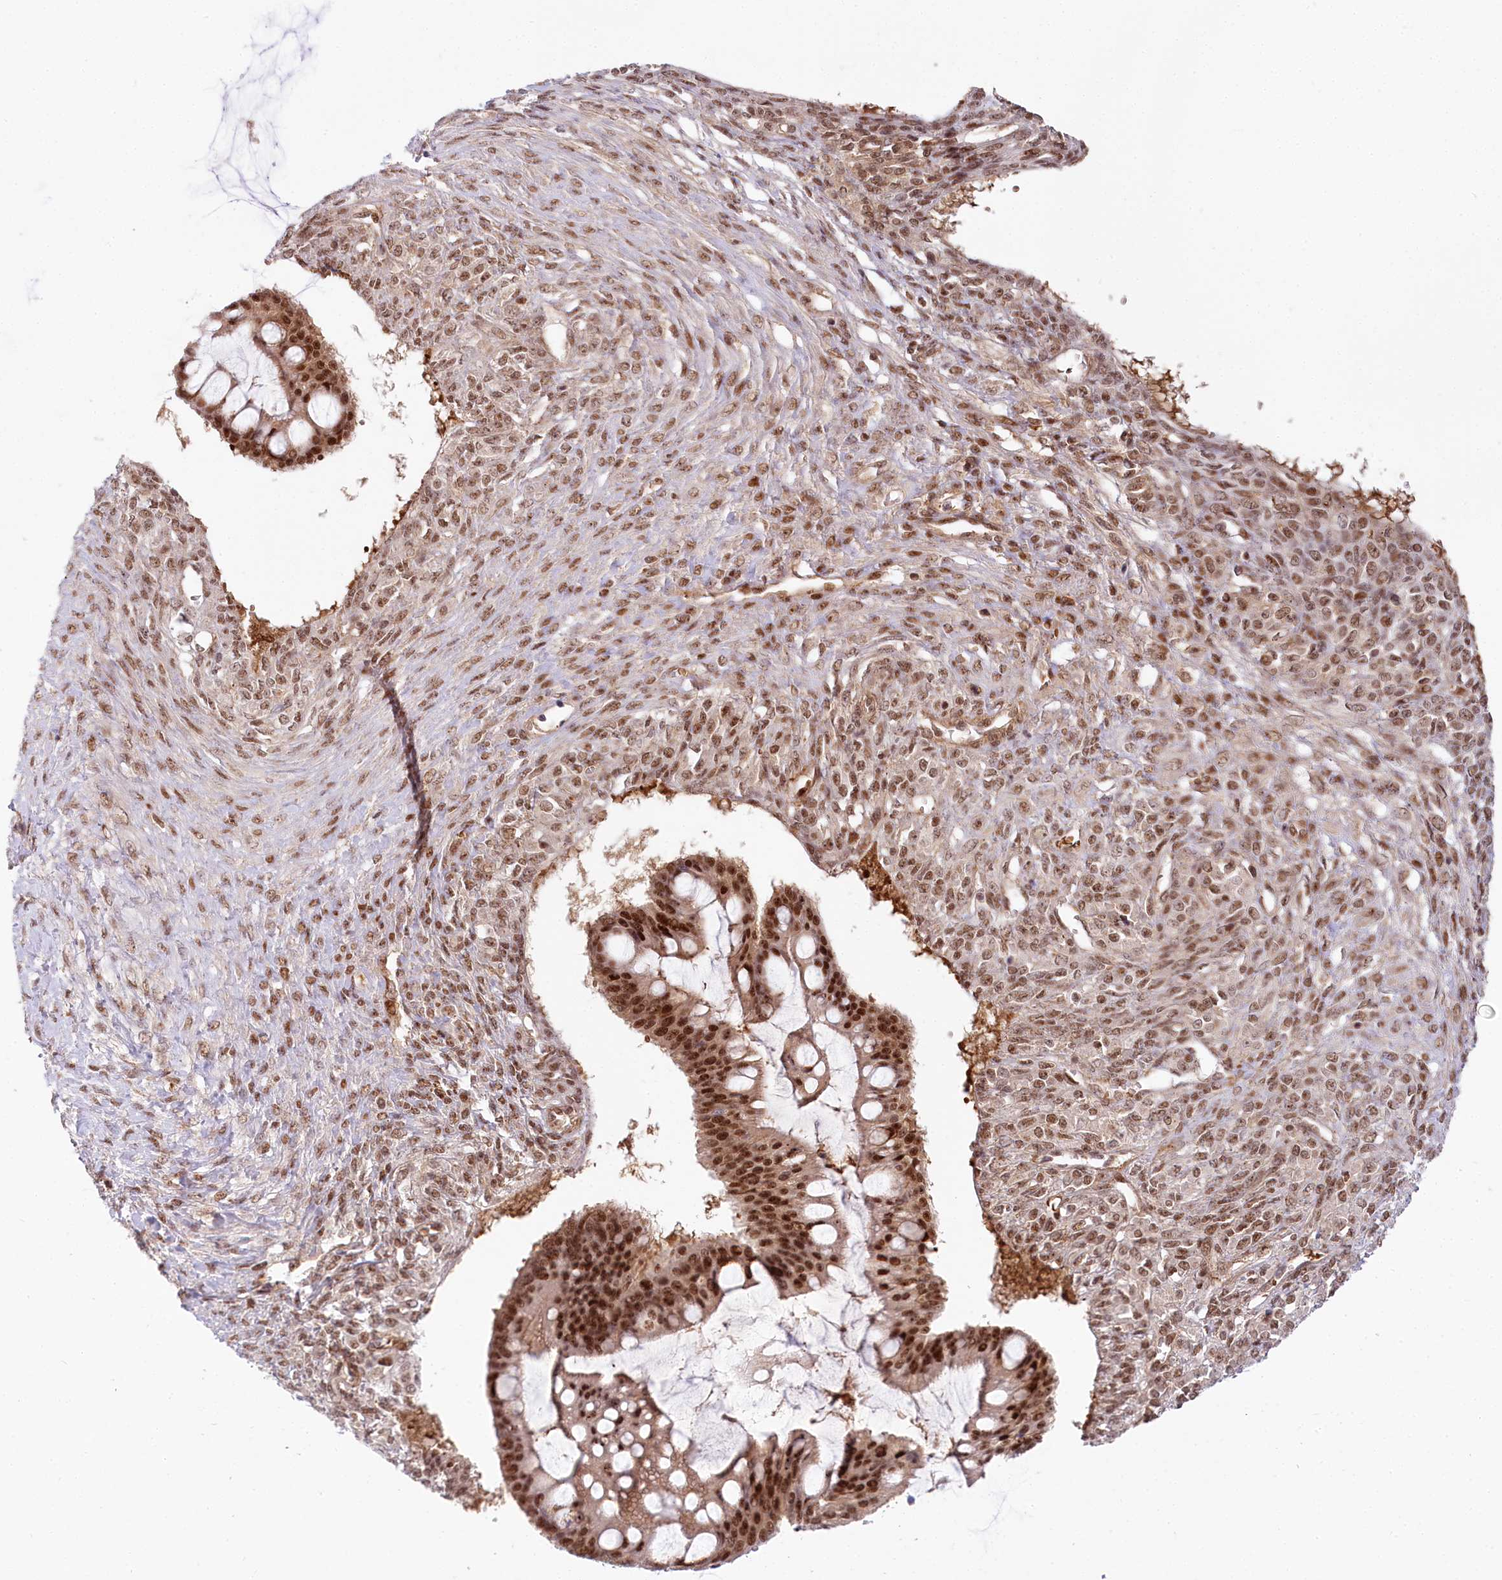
{"staining": {"intensity": "moderate", "quantity": ">75%", "location": "nuclear"}, "tissue": "ovarian cancer", "cell_type": "Tumor cells", "image_type": "cancer", "snomed": [{"axis": "morphology", "description": "Cystadenocarcinoma, mucinous, NOS"}, {"axis": "topography", "description": "Ovary"}], "caption": "The micrograph displays immunohistochemical staining of mucinous cystadenocarcinoma (ovarian). There is moderate nuclear expression is seen in approximately >75% of tumor cells.", "gene": "TUBGCP2", "patient": {"sex": "female", "age": 73}}